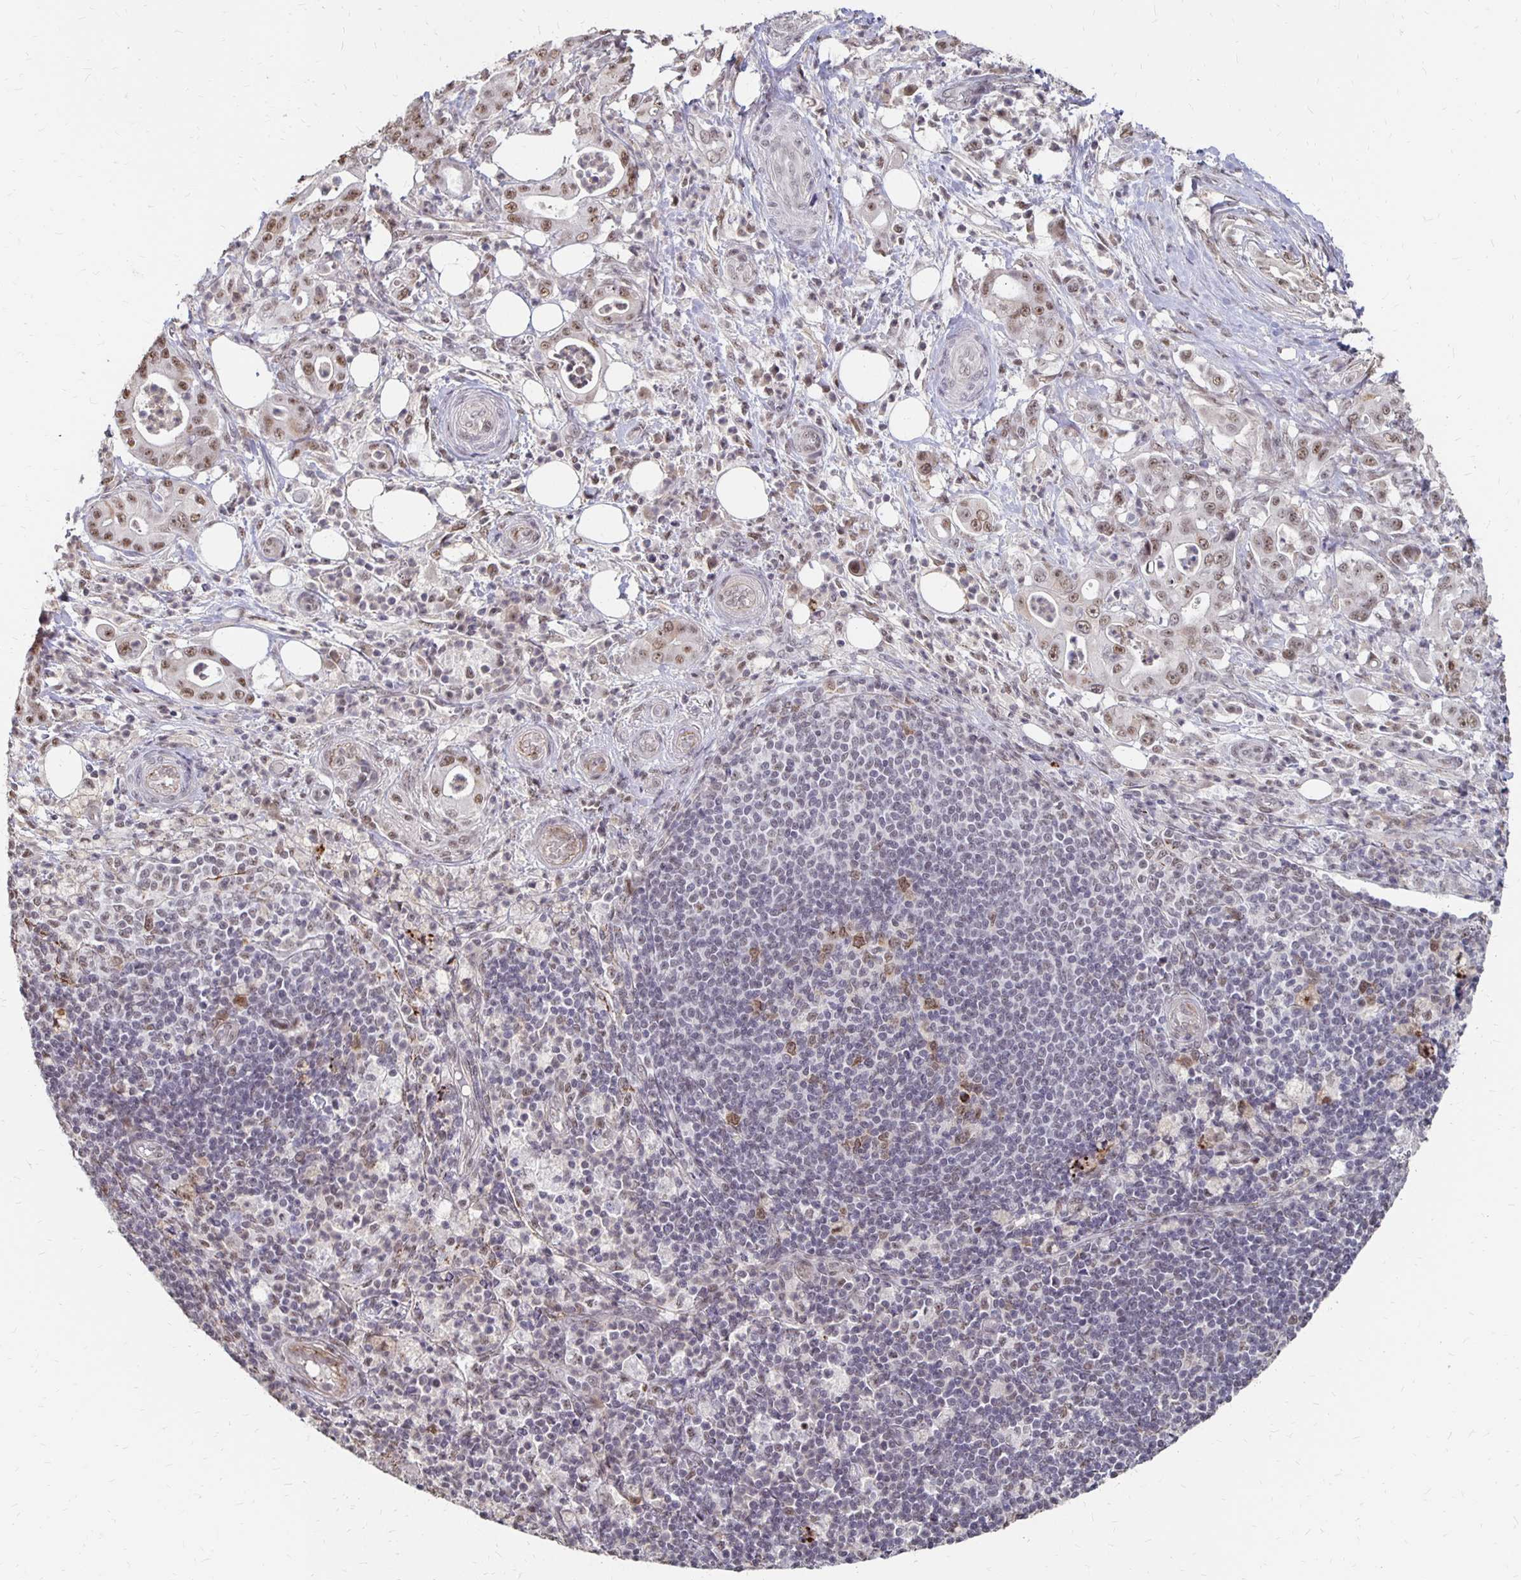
{"staining": {"intensity": "moderate", "quantity": ">75%", "location": "nuclear"}, "tissue": "pancreatic cancer", "cell_type": "Tumor cells", "image_type": "cancer", "snomed": [{"axis": "morphology", "description": "Adenocarcinoma, NOS"}, {"axis": "topography", "description": "Pancreas"}], "caption": "DAB (3,3'-diaminobenzidine) immunohistochemical staining of human pancreatic cancer exhibits moderate nuclear protein staining in approximately >75% of tumor cells.", "gene": "CLASRP", "patient": {"sex": "male", "age": 71}}